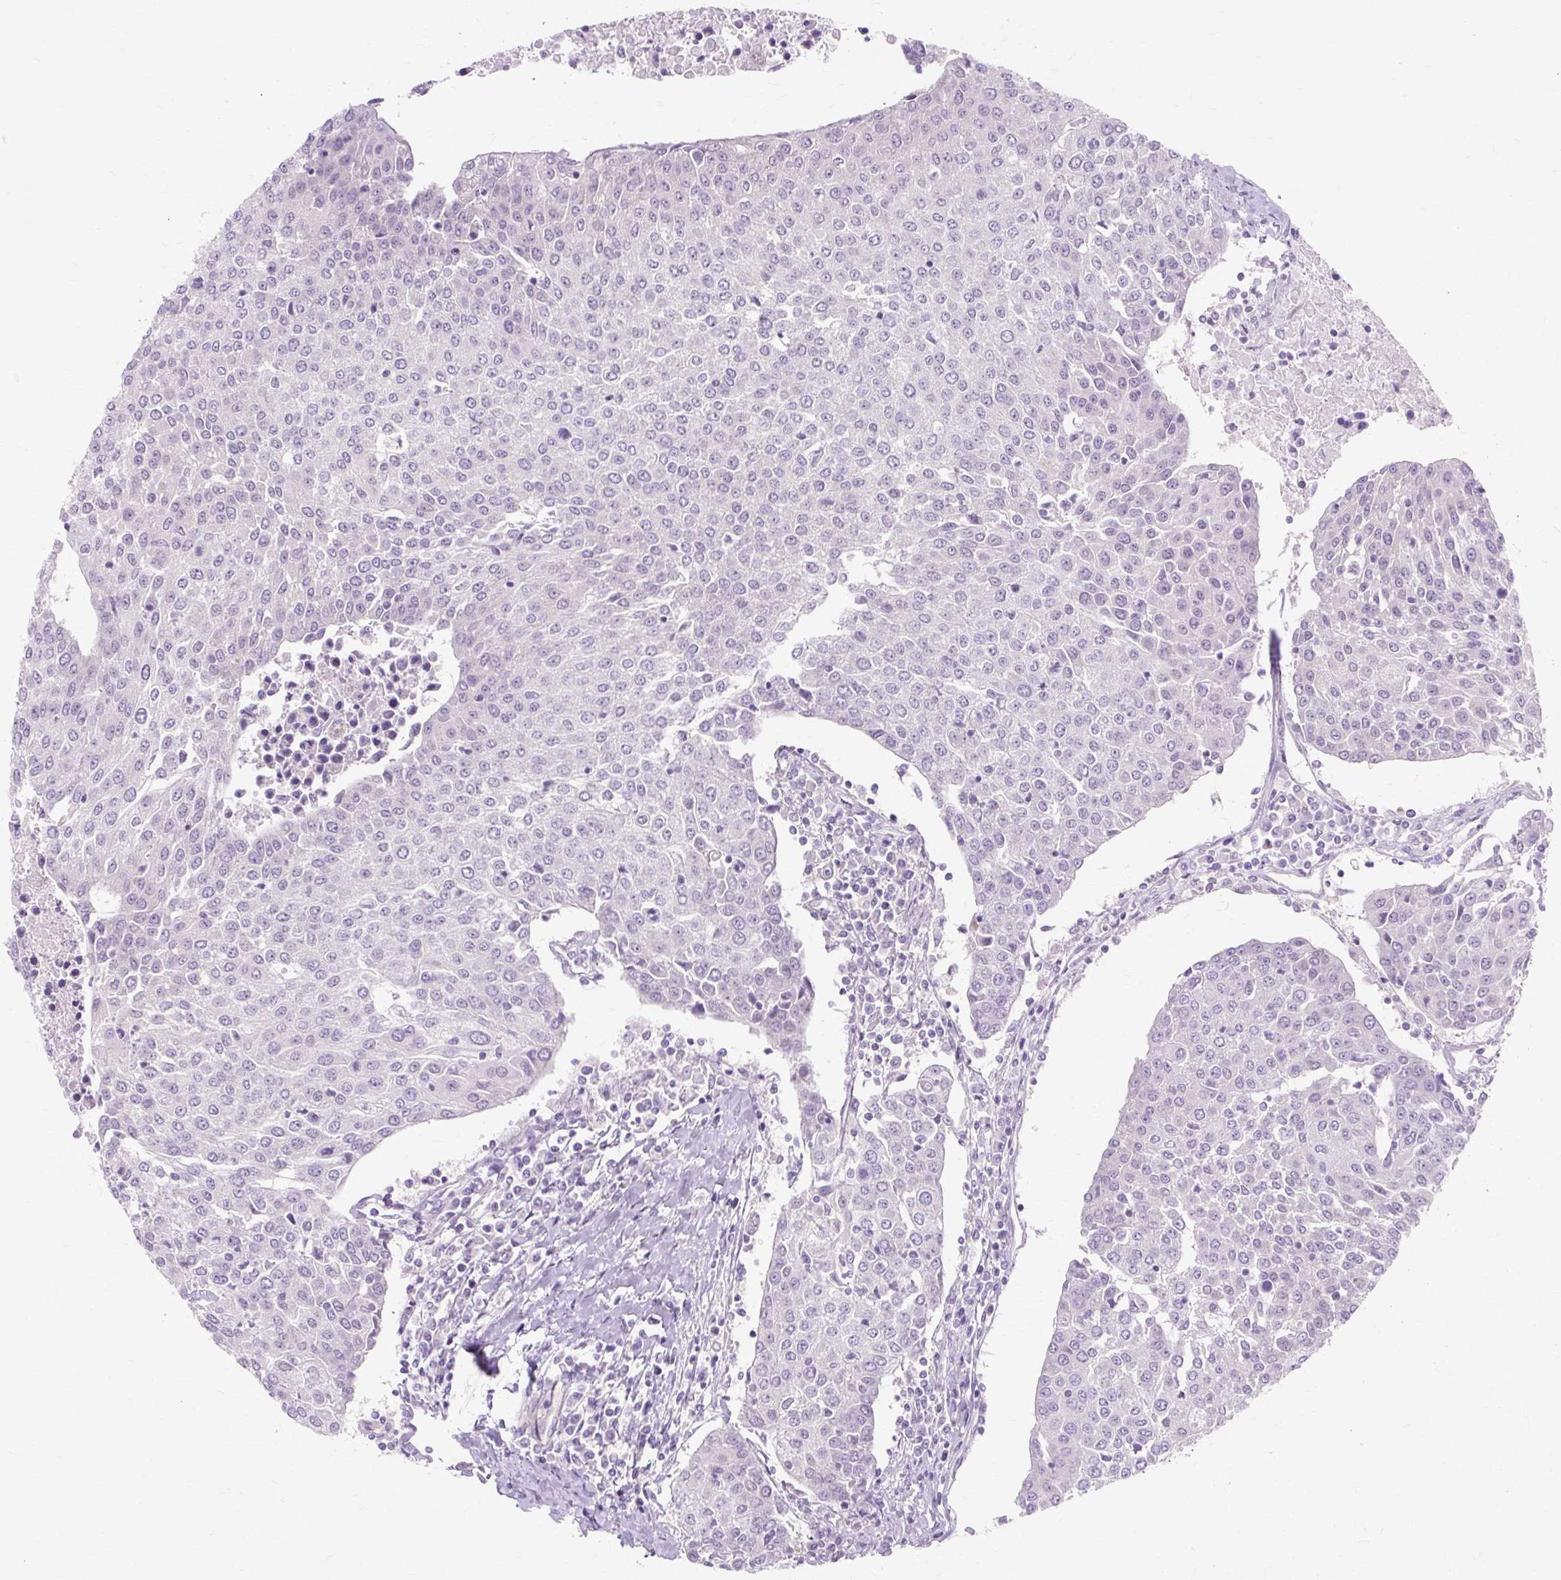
{"staining": {"intensity": "negative", "quantity": "none", "location": "none"}, "tissue": "urothelial cancer", "cell_type": "Tumor cells", "image_type": "cancer", "snomed": [{"axis": "morphology", "description": "Urothelial carcinoma, High grade"}, {"axis": "topography", "description": "Urinary bladder"}], "caption": "The immunohistochemistry (IHC) photomicrograph has no significant staining in tumor cells of high-grade urothelial carcinoma tissue.", "gene": "ZNF35", "patient": {"sex": "female", "age": 85}}